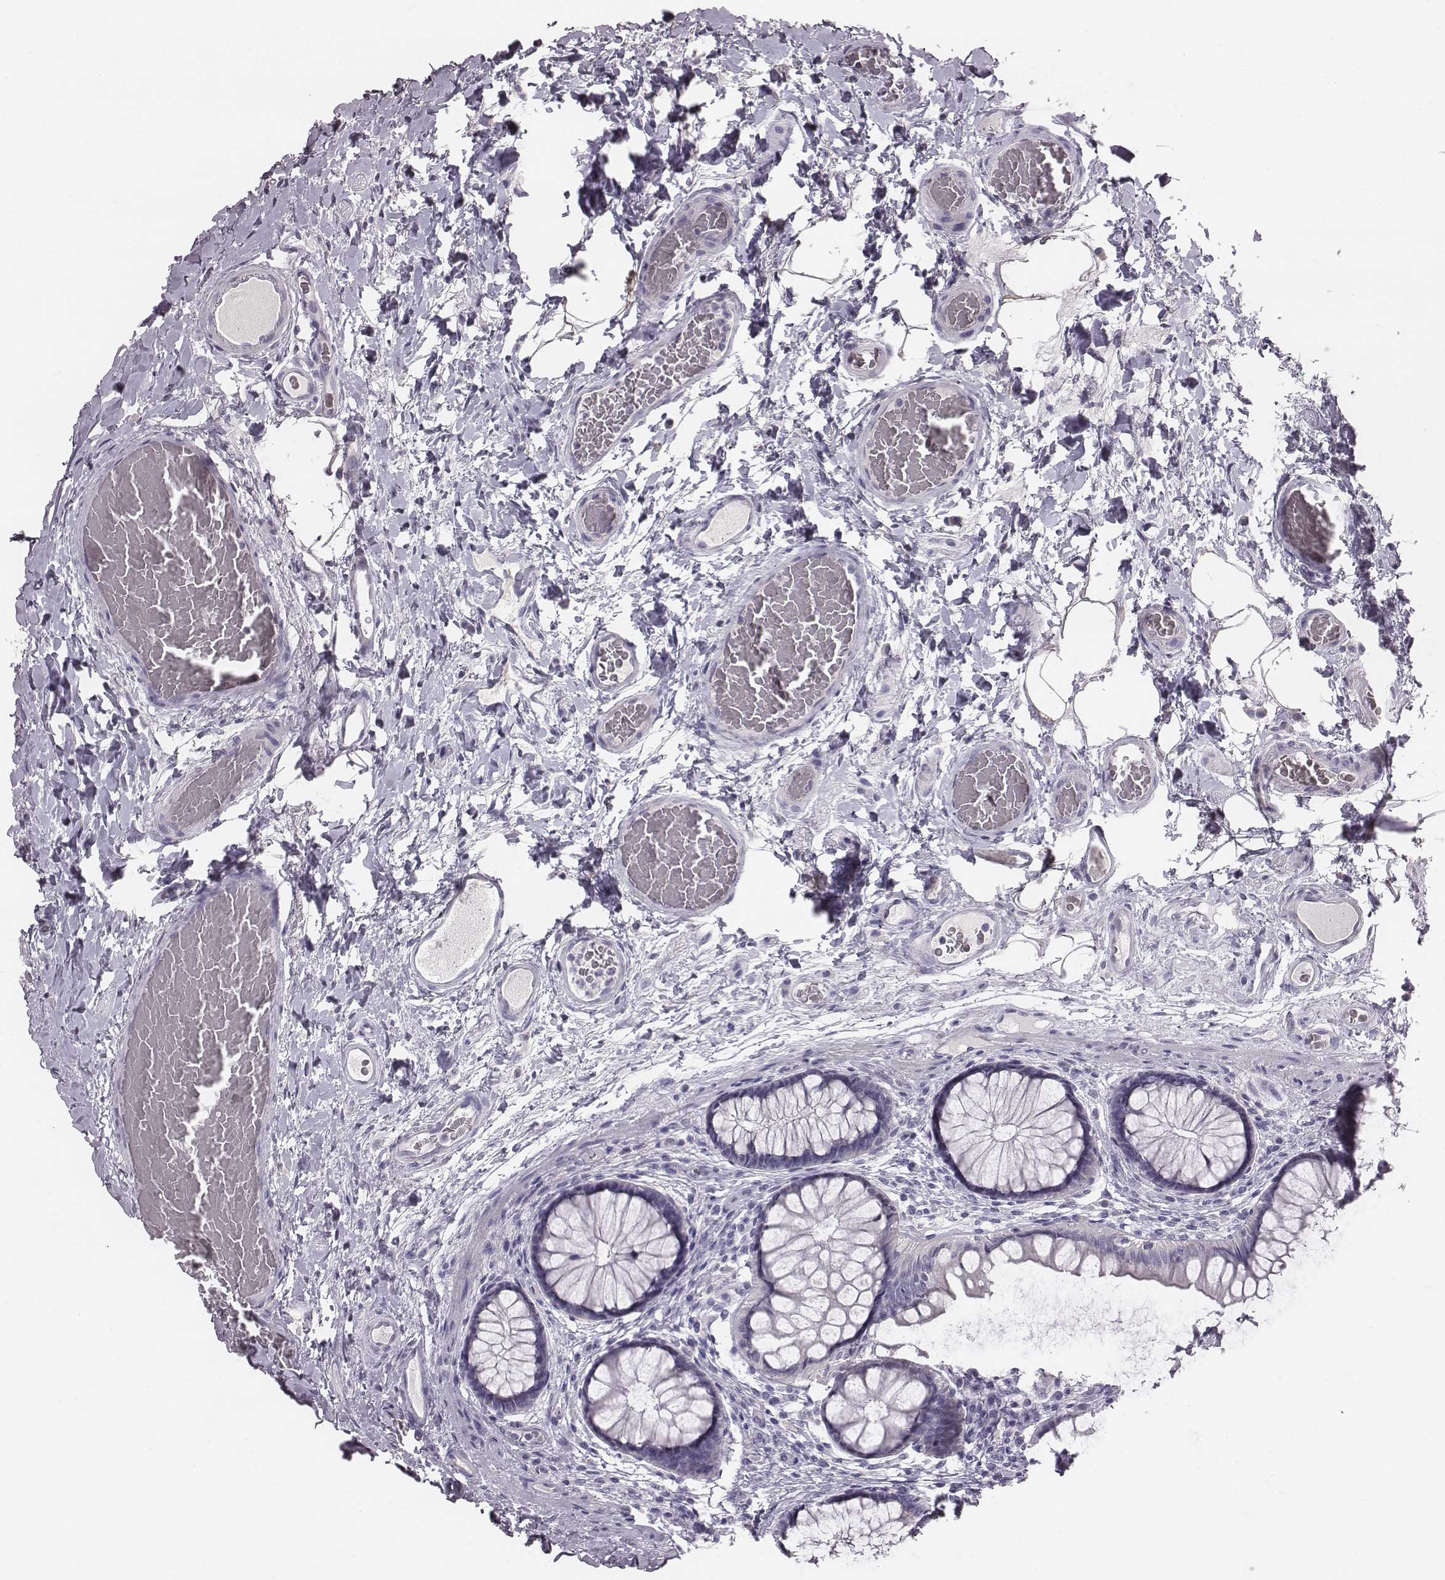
{"staining": {"intensity": "negative", "quantity": "none", "location": "none"}, "tissue": "colon", "cell_type": "Endothelial cells", "image_type": "normal", "snomed": [{"axis": "morphology", "description": "Normal tissue, NOS"}, {"axis": "topography", "description": "Colon"}], "caption": "Immunohistochemistry of benign colon demonstrates no positivity in endothelial cells. (Brightfield microscopy of DAB (3,3'-diaminobenzidine) immunohistochemistry at high magnification).", "gene": "ENSG00000284762", "patient": {"sex": "female", "age": 65}}